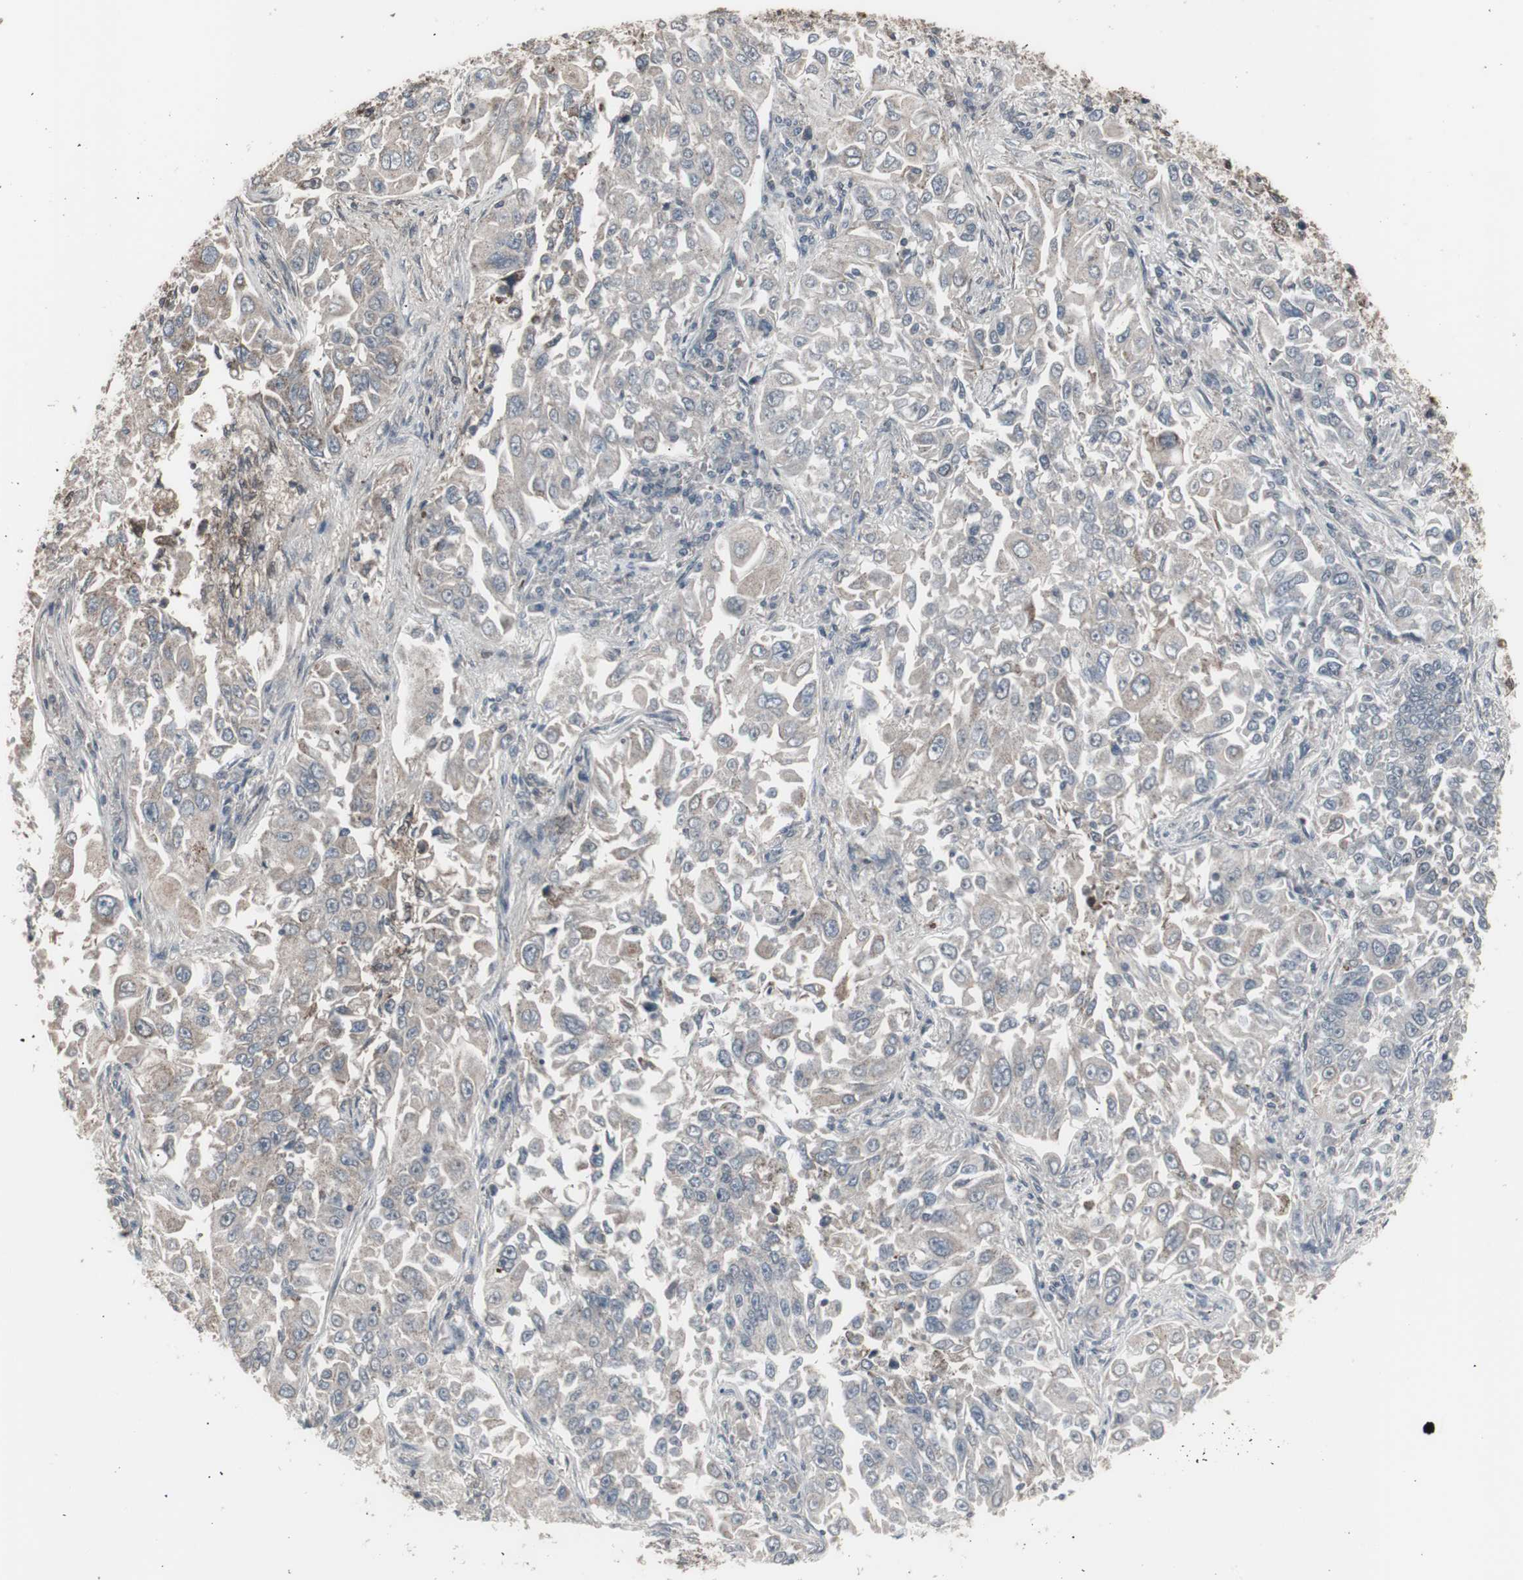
{"staining": {"intensity": "weak", "quantity": "<25%", "location": "cytoplasmic/membranous"}, "tissue": "lung cancer", "cell_type": "Tumor cells", "image_type": "cancer", "snomed": [{"axis": "morphology", "description": "Adenocarcinoma, NOS"}, {"axis": "topography", "description": "Lung"}], "caption": "This is a histopathology image of immunohistochemistry (IHC) staining of adenocarcinoma (lung), which shows no staining in tumor cells.", "gene": "RXRA", "patient": {"sex": "male", "age": 84}}